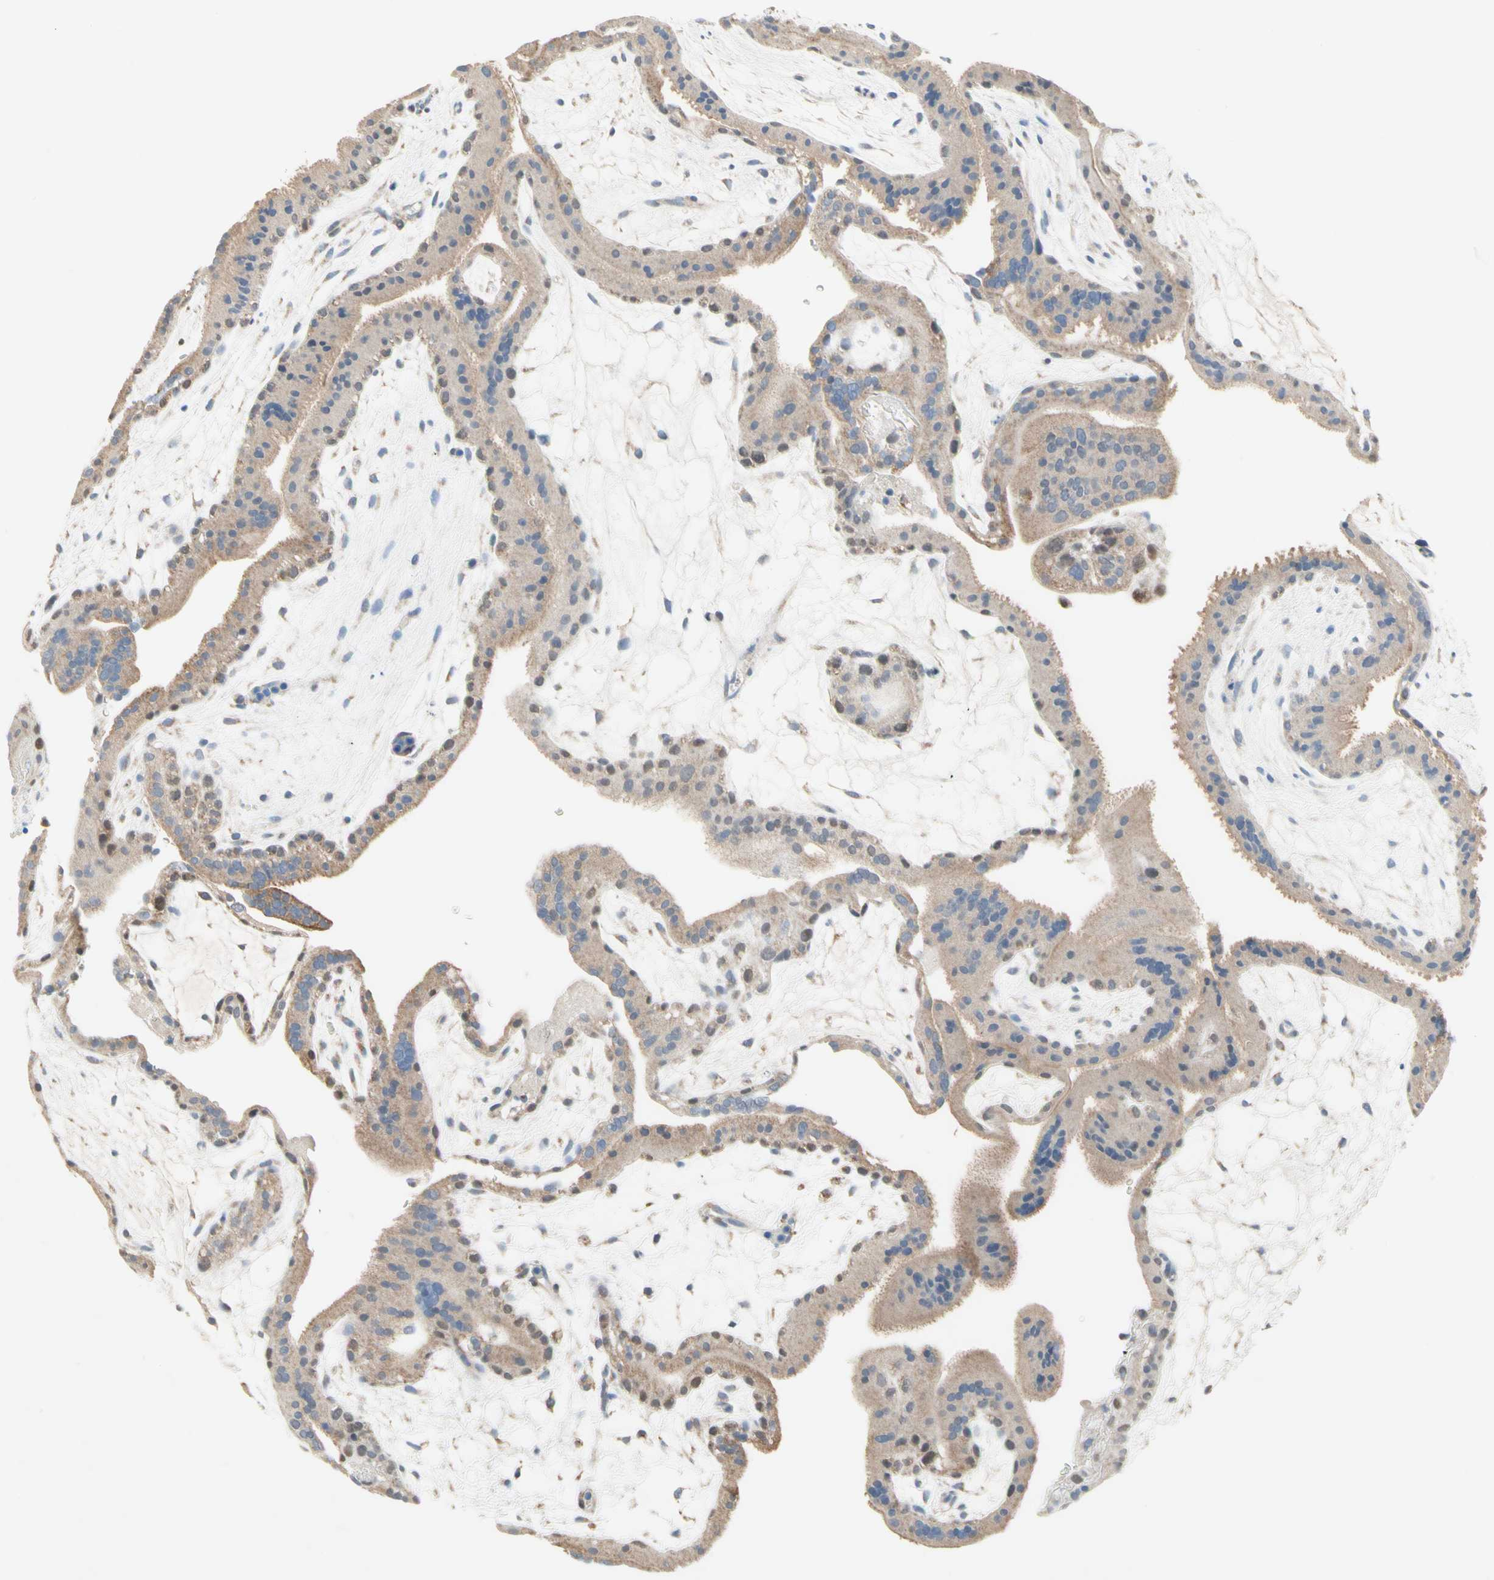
{"staining": {"intensity": "moderate", "quantity": ">75%", "location": "cytoplasmic/membranous,nuclear"}, "tissue": "placenta", "cell_type": "Decidual cells", "image_type": "normal", "snomed": [{"axis": "morphology", "description": "Normal tissue, NOS"}, {"axis": "topography", "description": "Placenta"}], "caption": "Placenta stained for a protein (brown) displays moderate cytoplasmic/membranous,nuclear positive expression in approximately >75% of decidual cells.", "gene": "MFF", "patient": {"sex": "female", "age": 19}}